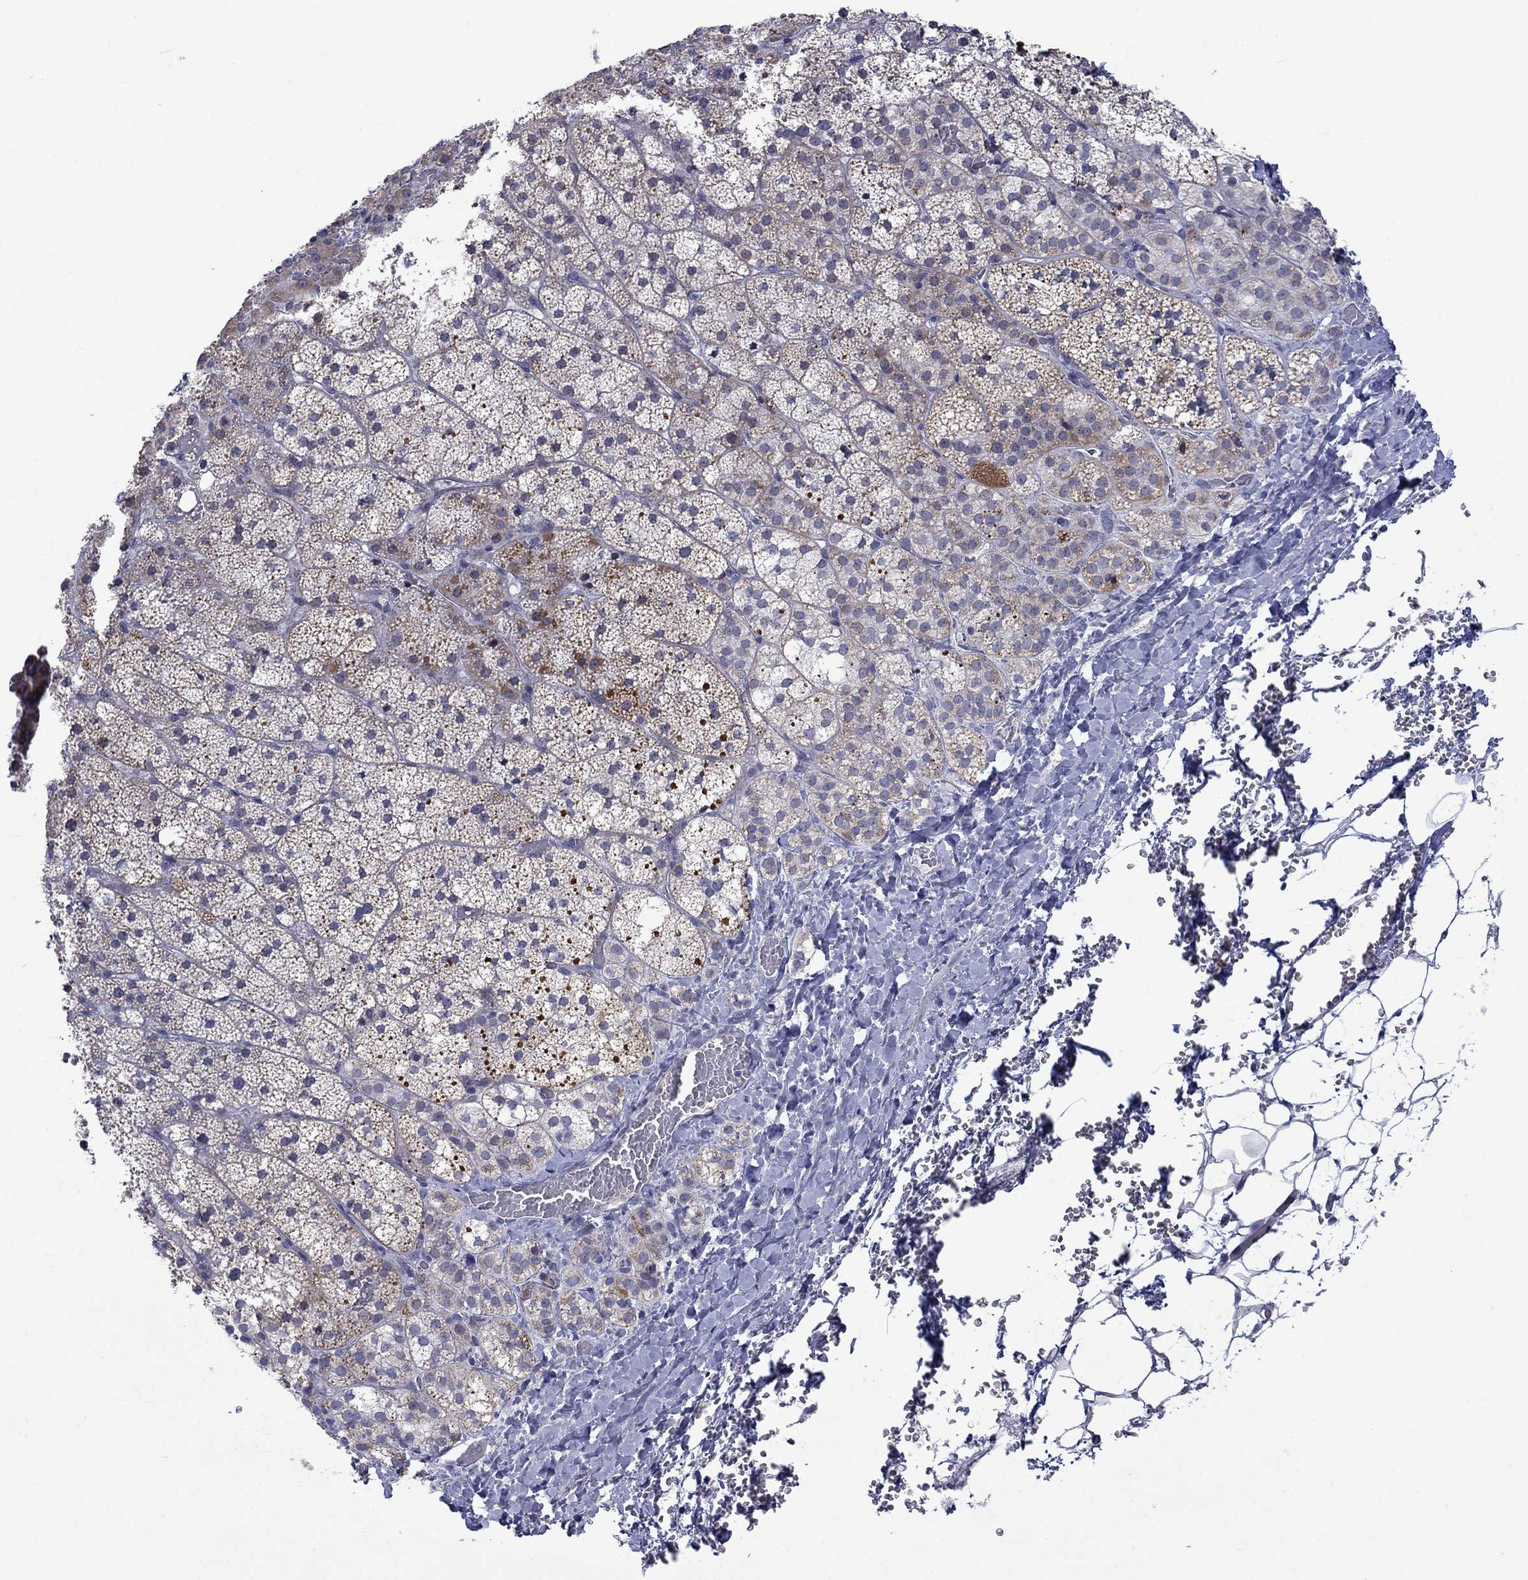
{"staining": {"intensity": "moderate", "quantity": "<25%", "location": "cytoplasmic/membranous"}, "tissue": "adrenal gland", "cell_type": "Glandular cells", "image_type": "normal", "snomed": [{"axis": "morphology", "description": "Normal tissue, NOS"}, {"axis": "topography", "description": "Adrenal gland"}], "caption": "DAB immunohistochemical staining of unremarkable adrenal gland exhibits moderate cytoplasmic/membranous protein expression in approximately <25% of glandular cells. The staining was performed using DAB to visualize the protein expression in brown, while the nuclei were stained in blue with hematoxylin (Magnification: 20x).", "gene": "KCNJ16", "patient": {"sex": "male", "age": 53}}